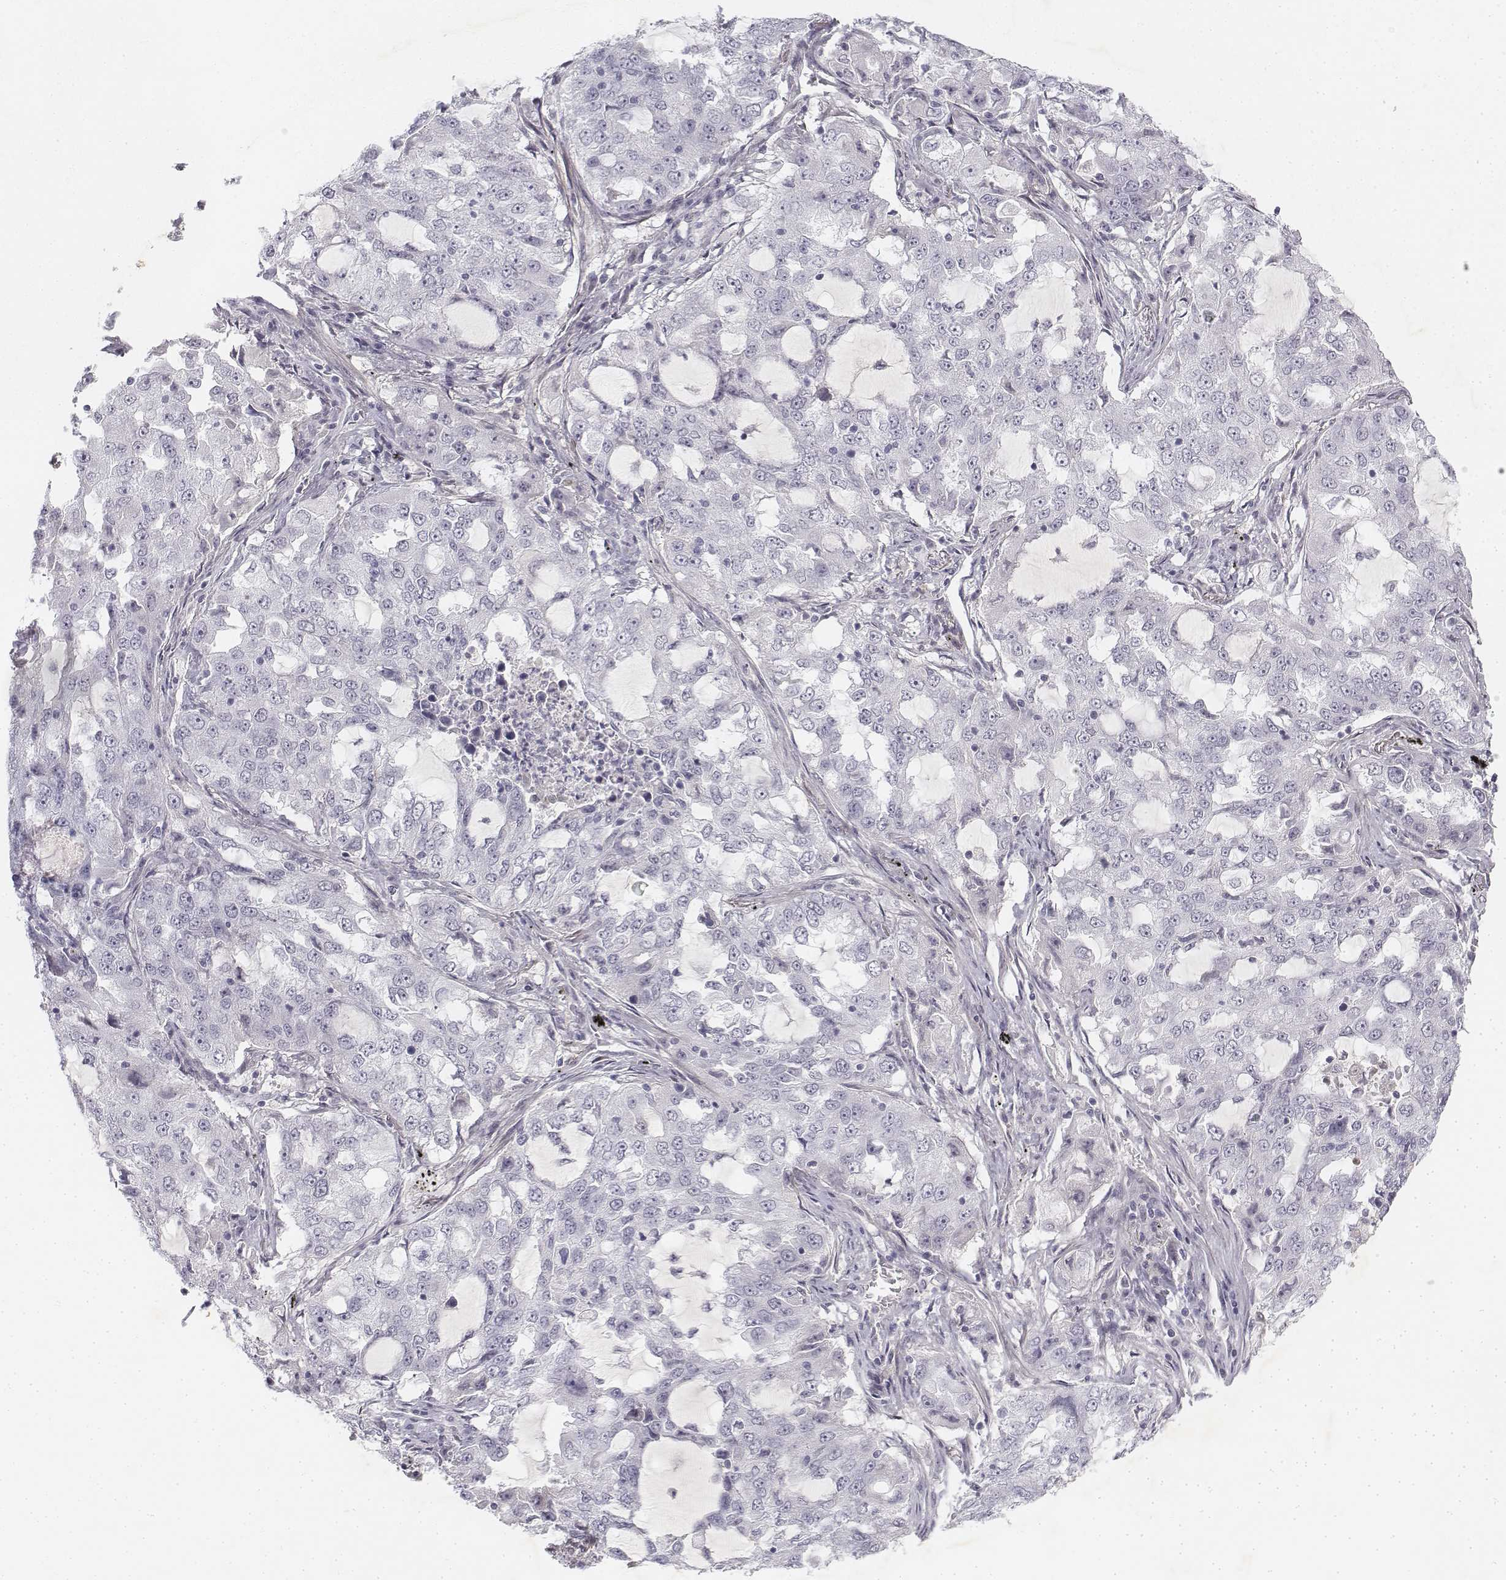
{"staining": {"intensity": "negative", "quantity": "none", "location": "none"}, "tissue": "lung cancer", "cell_type": "Tumor cells", "image_type": "cancer", "snomed": [{"axis": "morphology", "description": "Adenocarcinoma, NOS"}, {"axis": "topography", "description": "Lung"}], "caption": "This is an immunohistochemistry (IHC) micrograph of adenocarcinoma (lung). There is no staining in tumor cells.", "gene": "KRT84", "patient": {"sex": "female", "age": 61}}